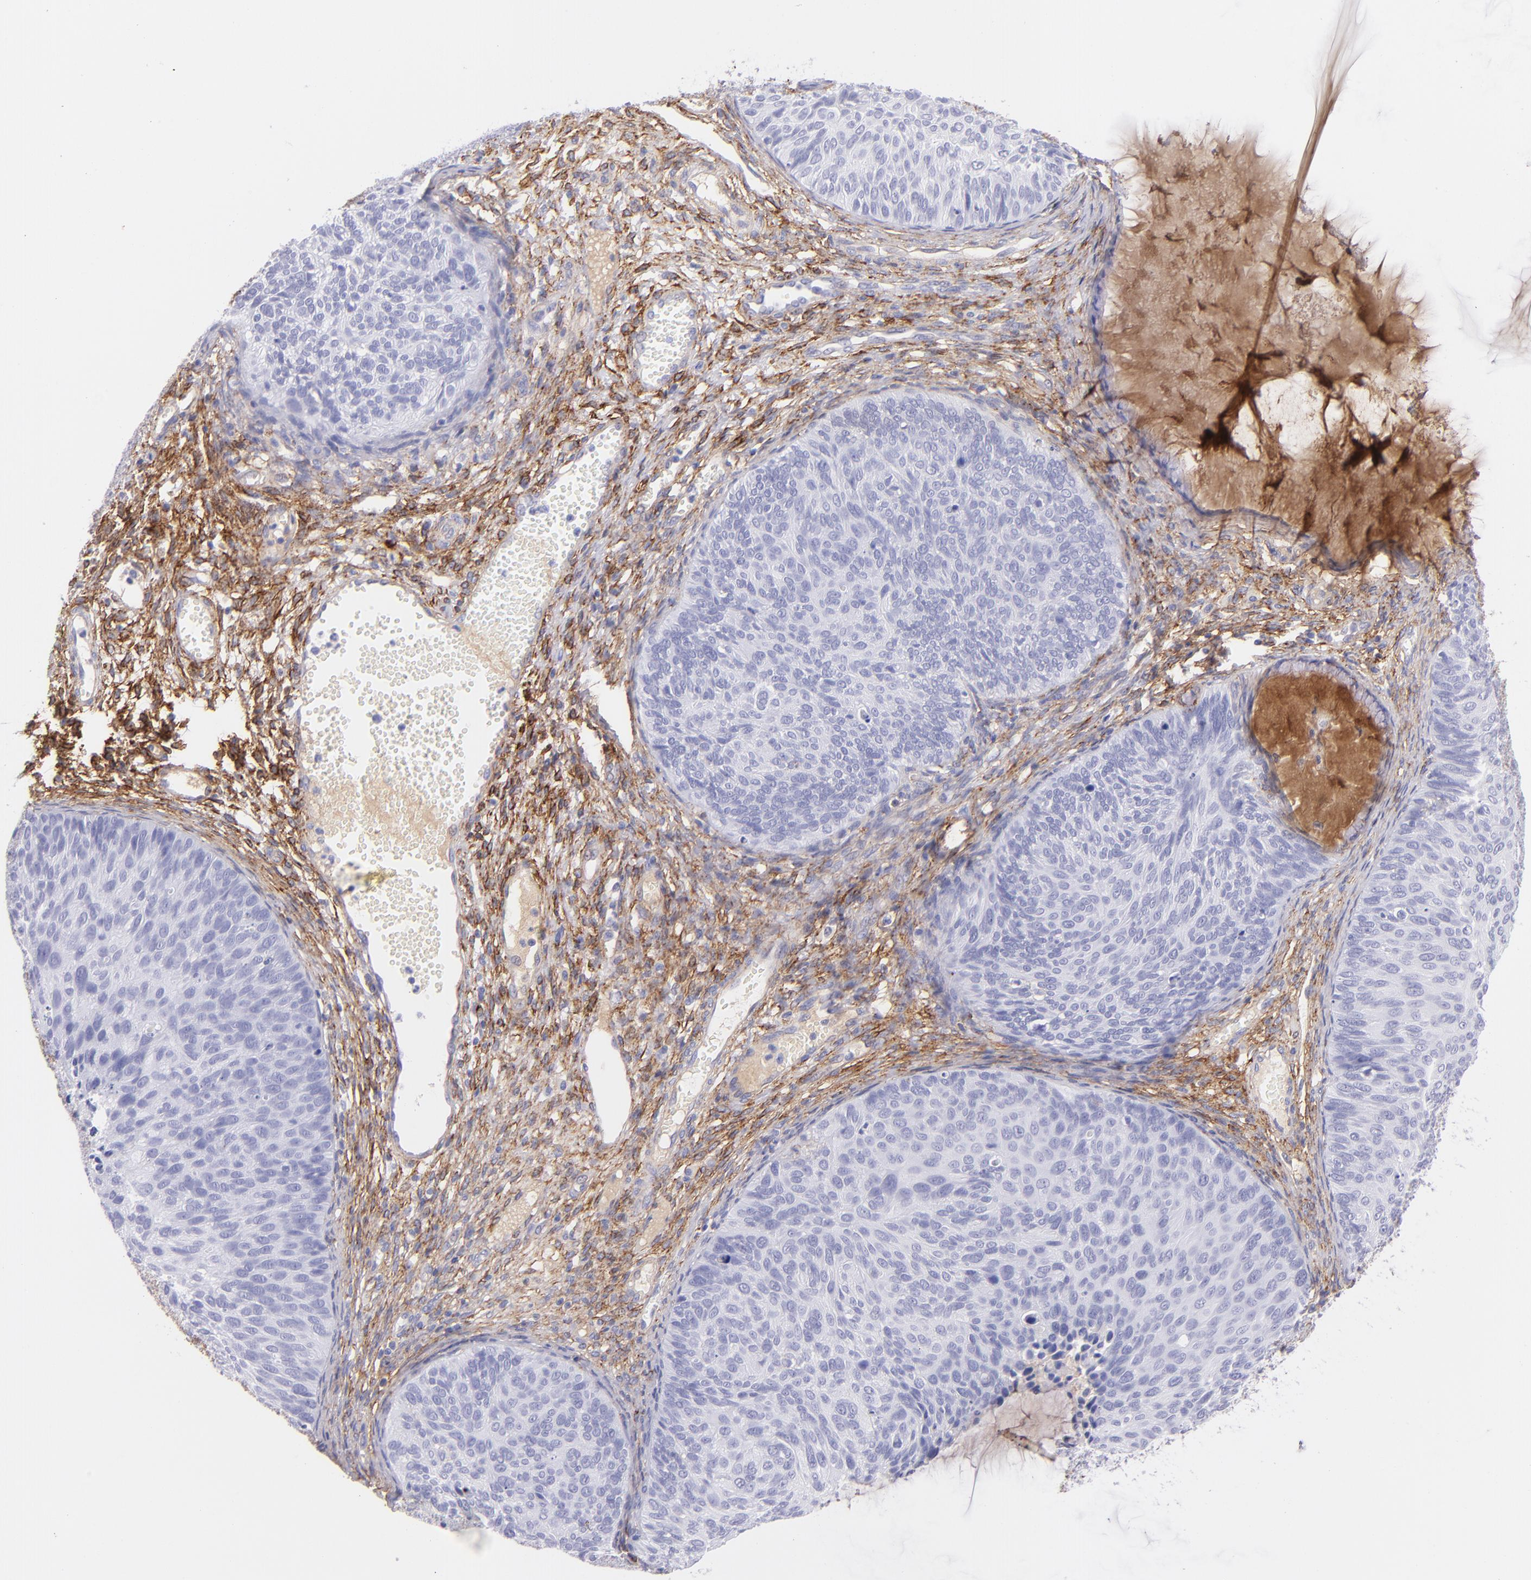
{"staining": {"intensity": "negative", "quantity": "none", "location": "none"}, "tissue": "cervical cancer", "cell_type": "Tumor cells", "image_type": "cancer", "snomed": [{"axis": "morphology", "description": "Squamous cell carcinoma, NOS"}, {"axis": "topography", "description": "Cervix"}], "caption": "Immunohistochemistry image of neoplastic tissue: human cervical cancer stained with DAB shows no significant protein expression in tumor cells.", "gene": "CD81", "patient": {"sex": "female", "age": 36}}